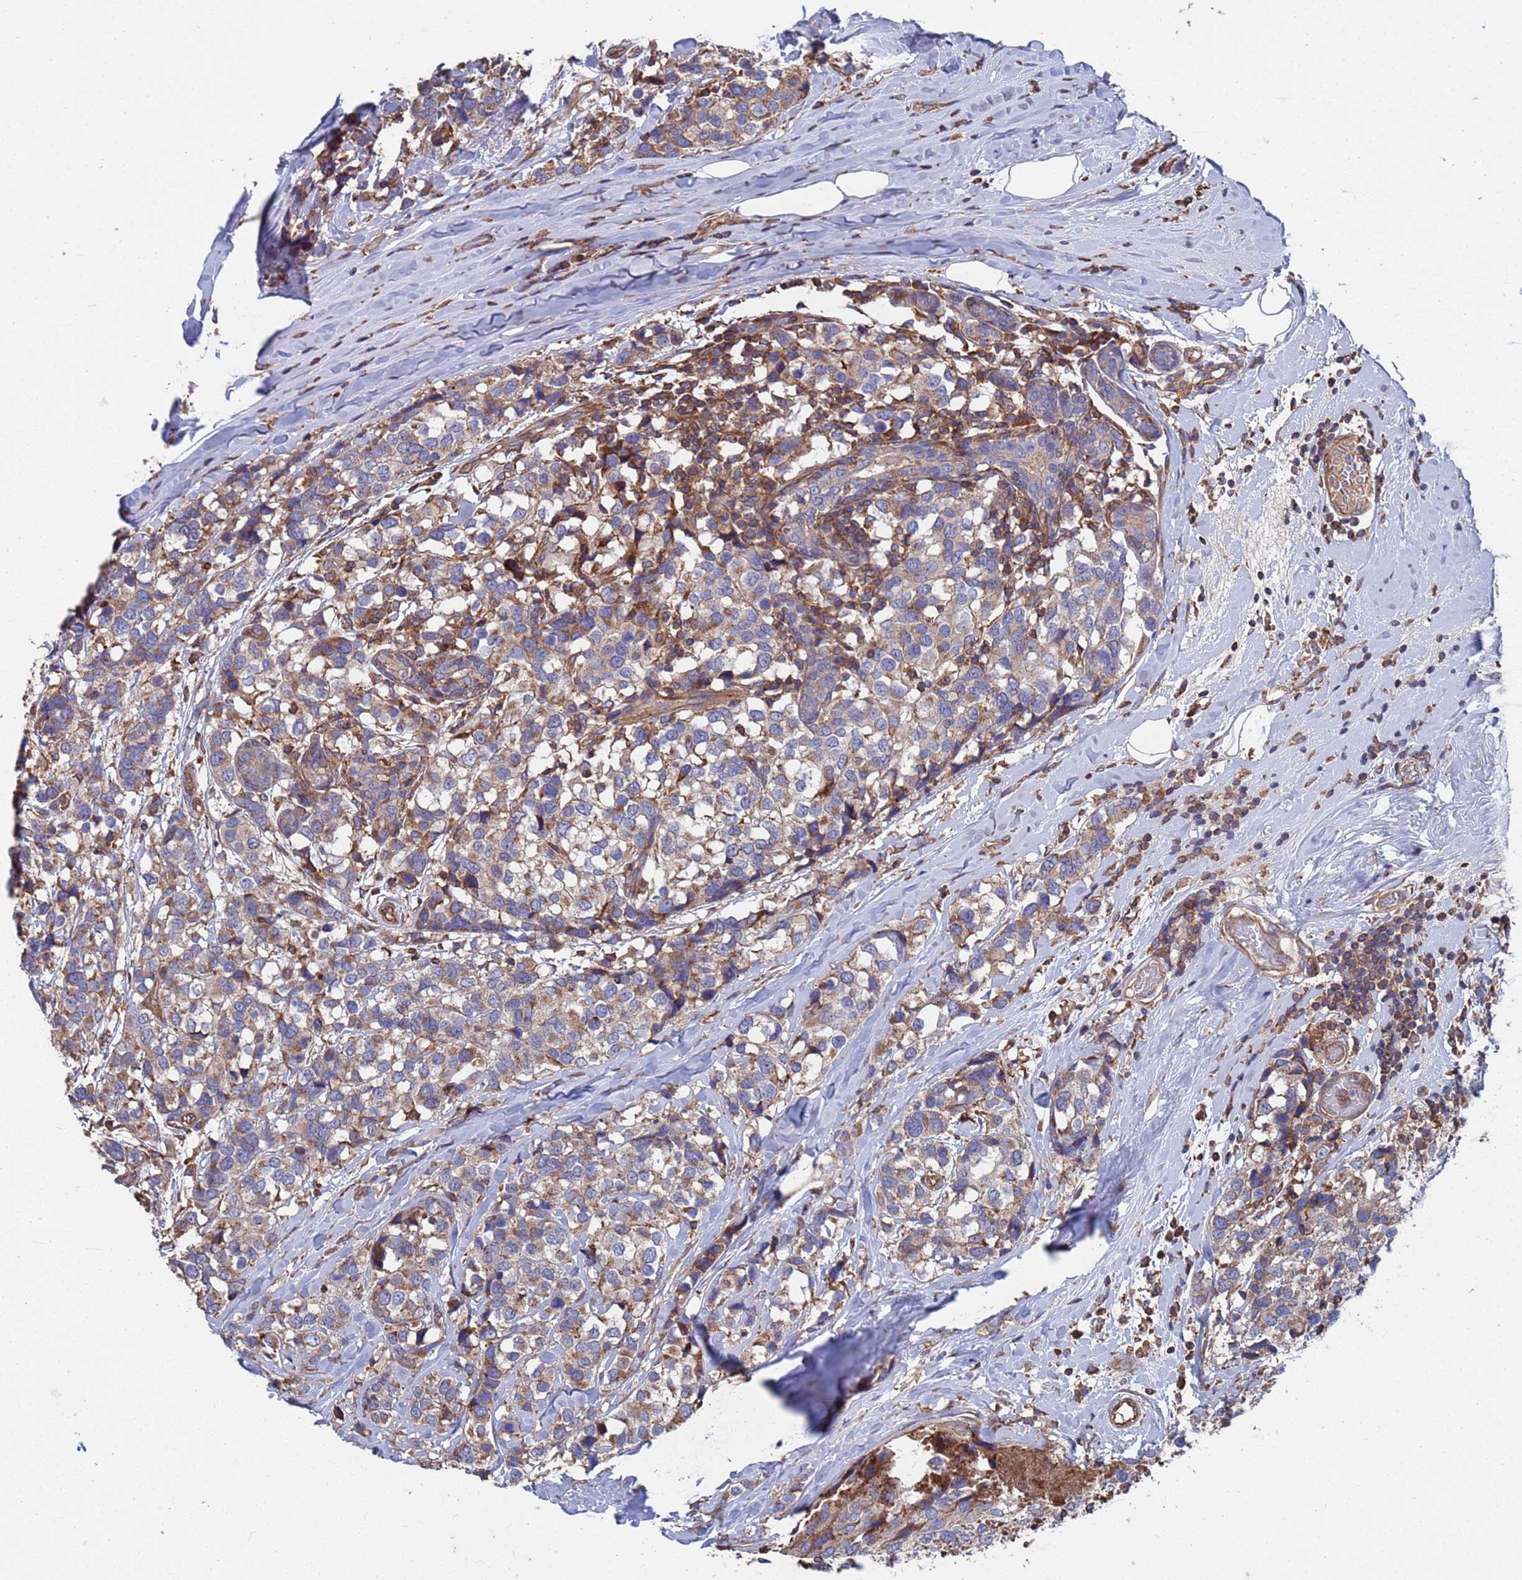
{"staining": {"intensity": "weak", "quantity": "25%-75%", "location": "cytoplasmic/membranous"}, "tissue": "breast cancer", "cell_type": "Tumor cells", "image_type": "cancer", "snomed": [{"axis": "morphology", "description": "Lobular carcinoma"}, {"axis": "topography", "description": "Breast"}], "caption": "Breast lobular carcinoma stained with a protein marker displays weak staining in tumor cells.", "gene": "PYCR1", "patient": {"sex": "female", "age": 59}}